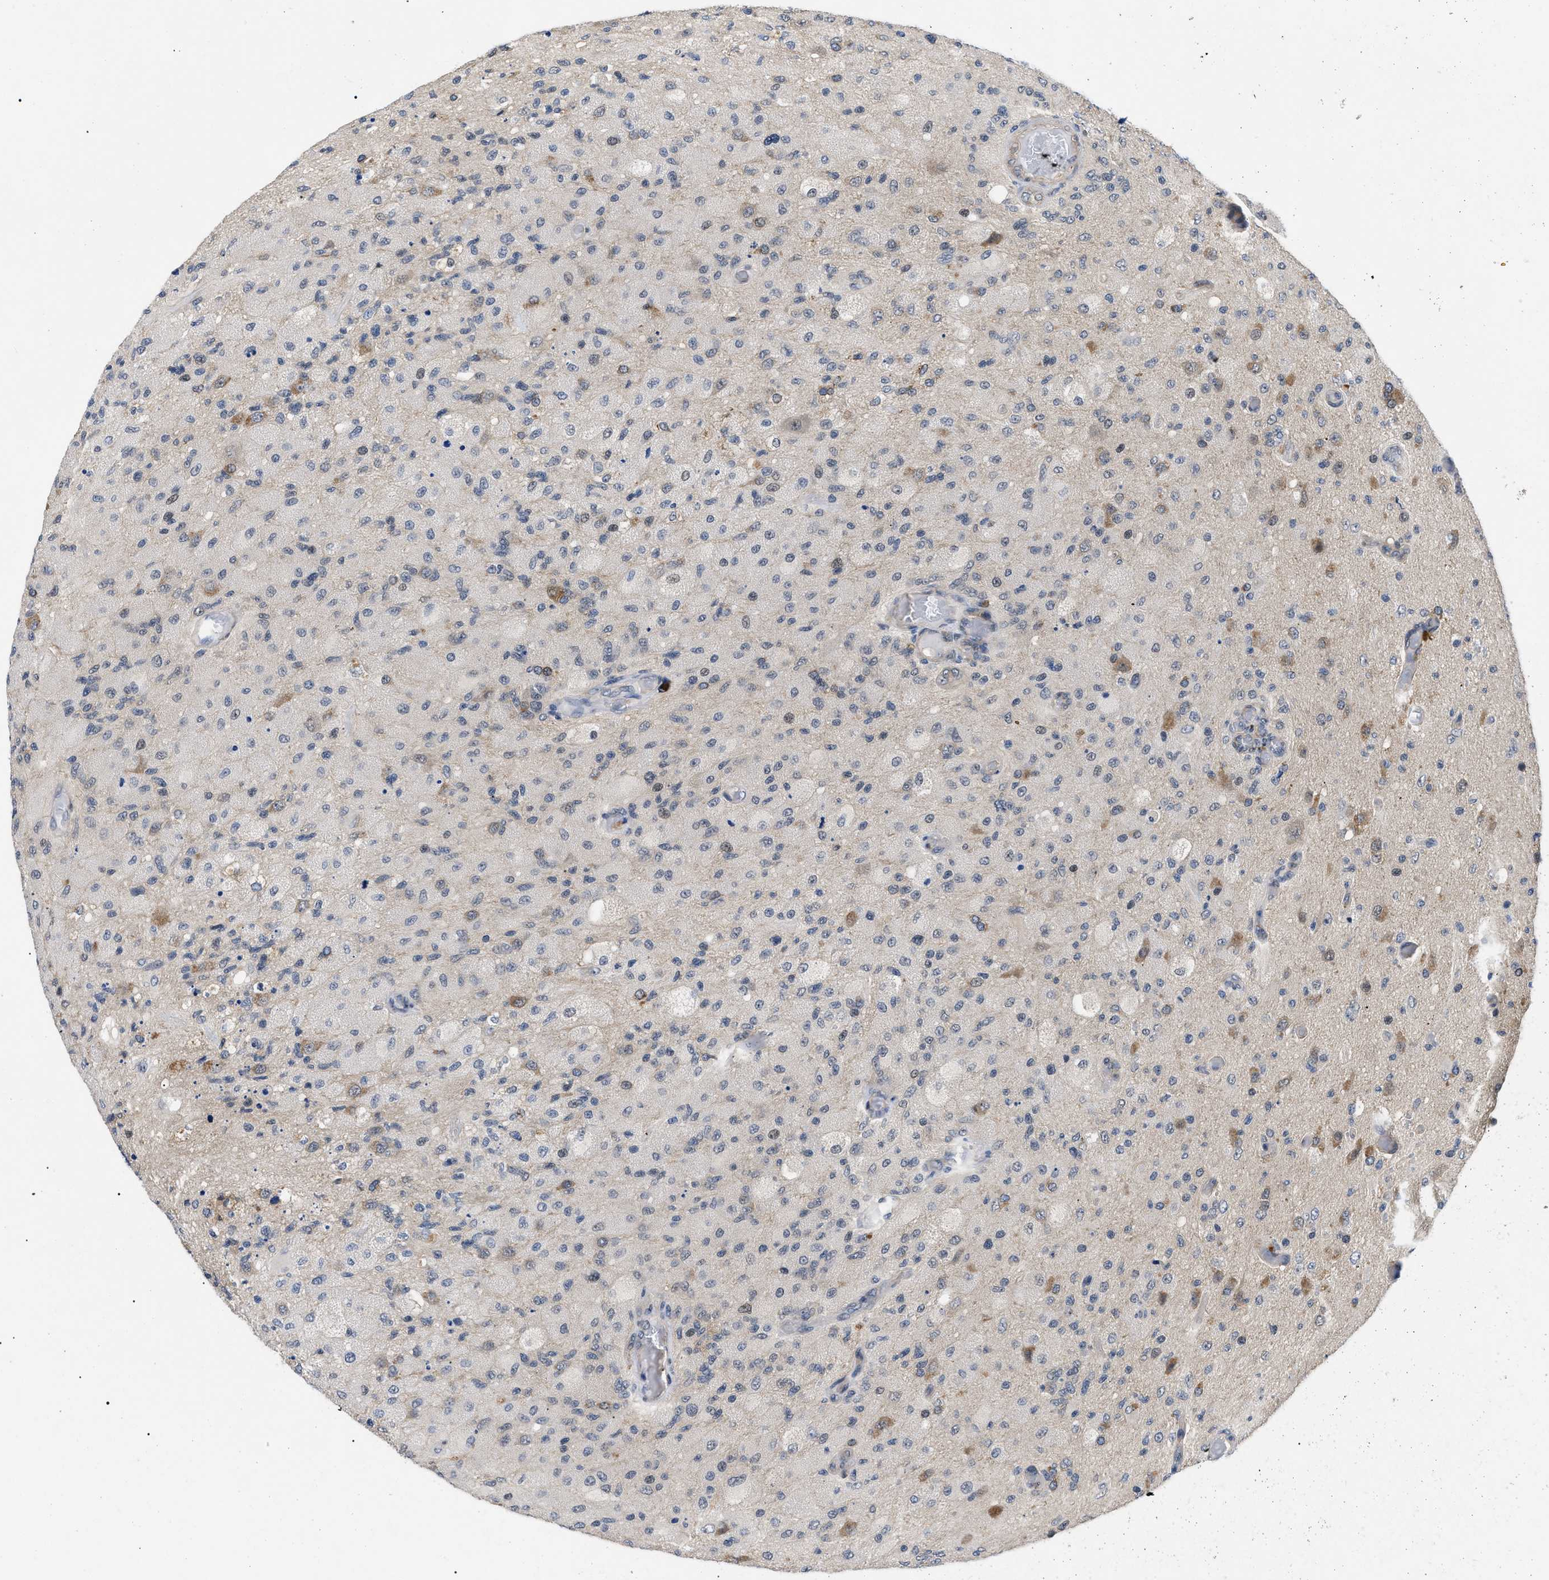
{"staining": {"intensity": "negative", "quantity": "none", "location": "none"}, "tissue": "glioma", "cell_type": "Tumor cells", "image_type": "cancer", "snomed": [{"axis": "morphology", "description": "Normal tissue, NOS"}, {"axis": "morphology", "description": "Glioma, malignant, High grade"}, {"axis": "topography", "description": "Cerebral cortex"}], "caption": "IHC of human malignant high-grade glioma shows no staining in tumor cells.", "gene": "GARRE1", "patient": {"sex": "male", "age": 77}}